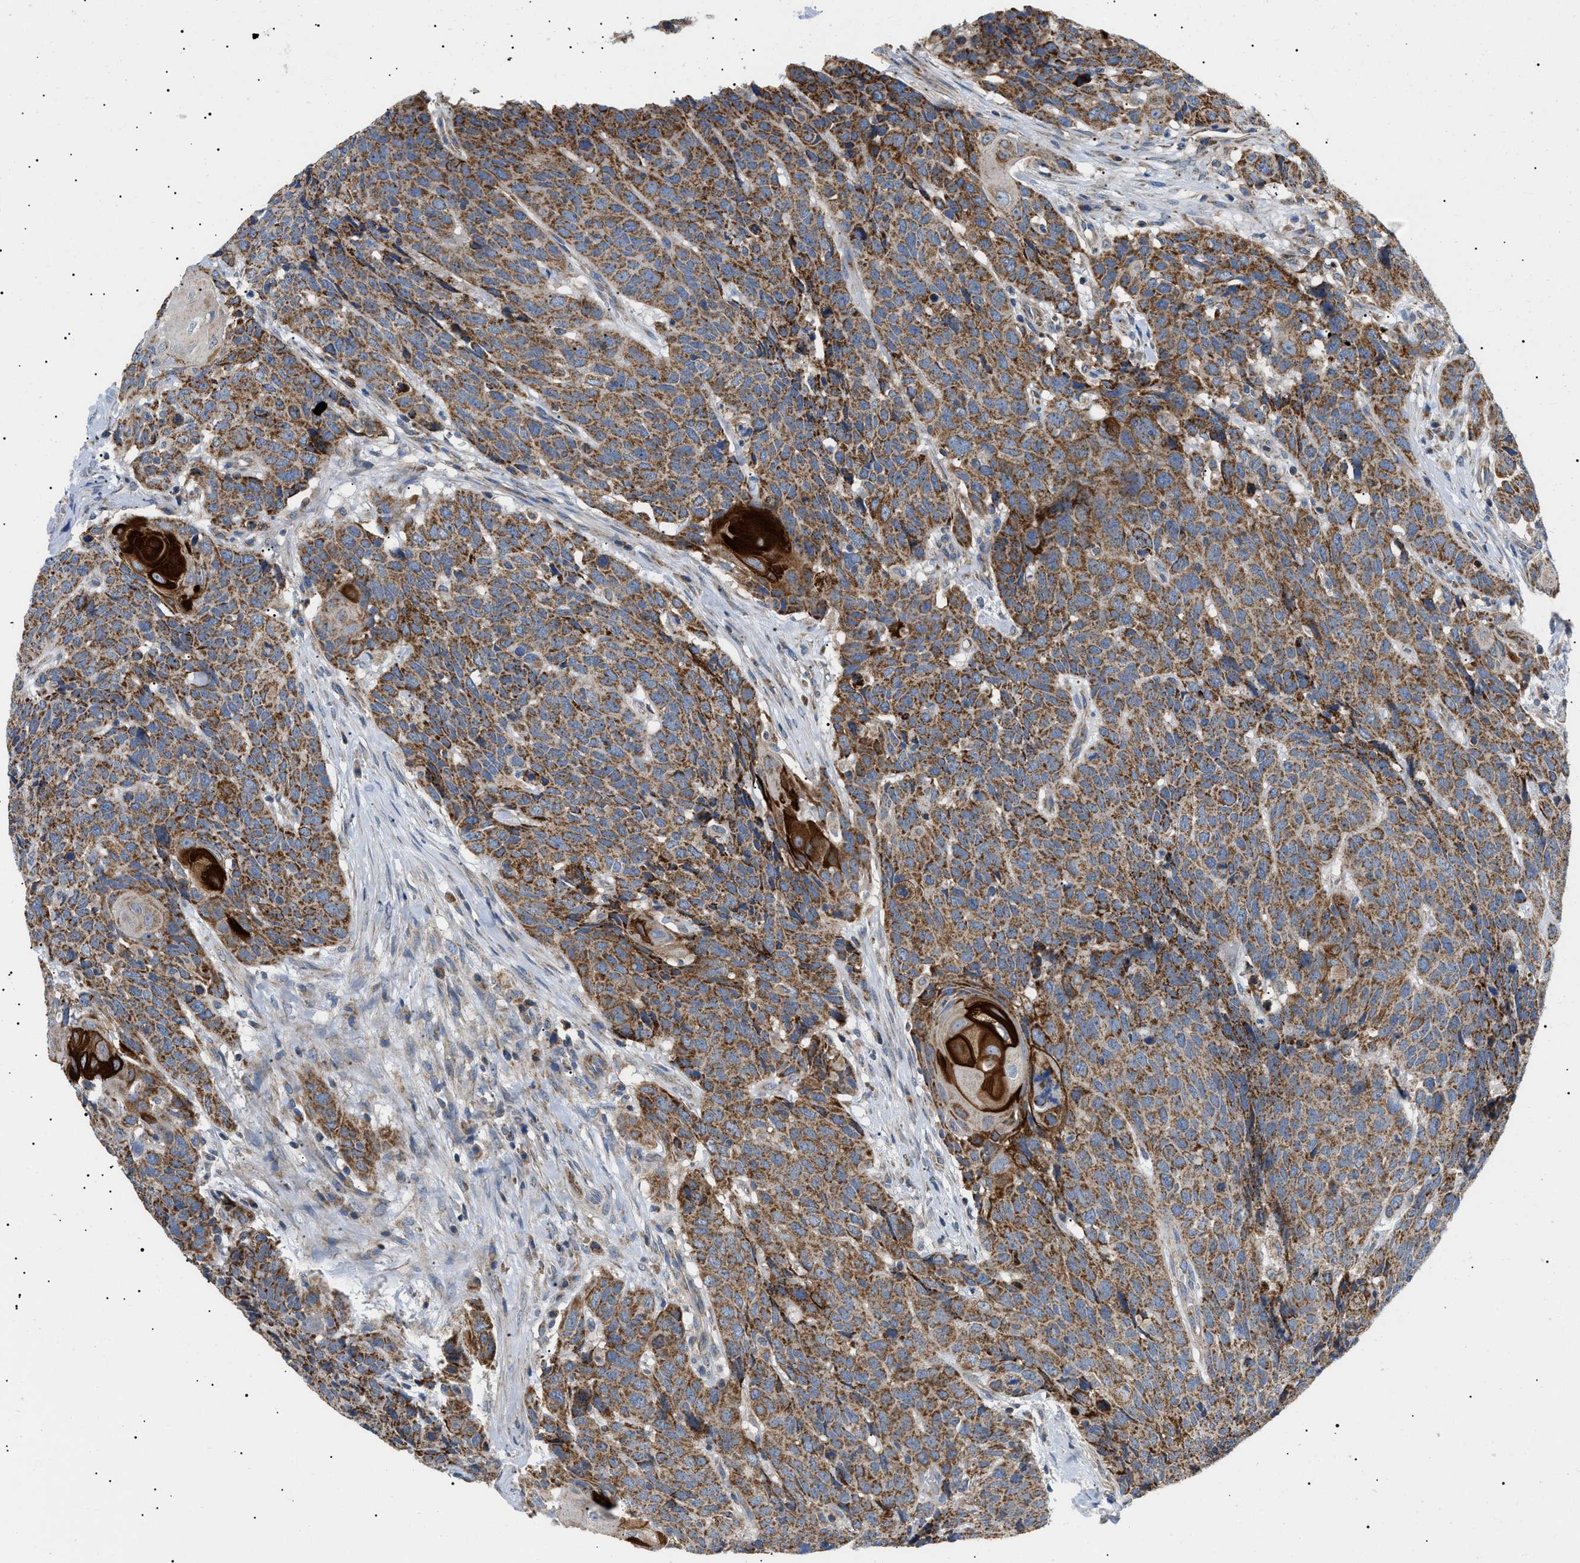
{"staining": {"intensity": "moderate", "quantity": ">75%", "location": "cytoplasmic/membranous"}, "tissue": "head and neck cancer", "cell_type": "Tumor cells", "image_type": "cancer", "snomed": [{"axis": "morphology", "description": "Squamous cell carcinoma, NOS"}, {"axis": "topography", "description": "Head-Neck"}], "caption": "DAB (3,3'-diaminobenzidine) immunohistochemical staining of human head and neck cancer (squamous cell carcinoma) shows moderate cytoplasmic/membranous protein expression in approximately >75% of tumor cells.", "gene": "TOMM6", "patient": {"sex": "male", "age": 66}}